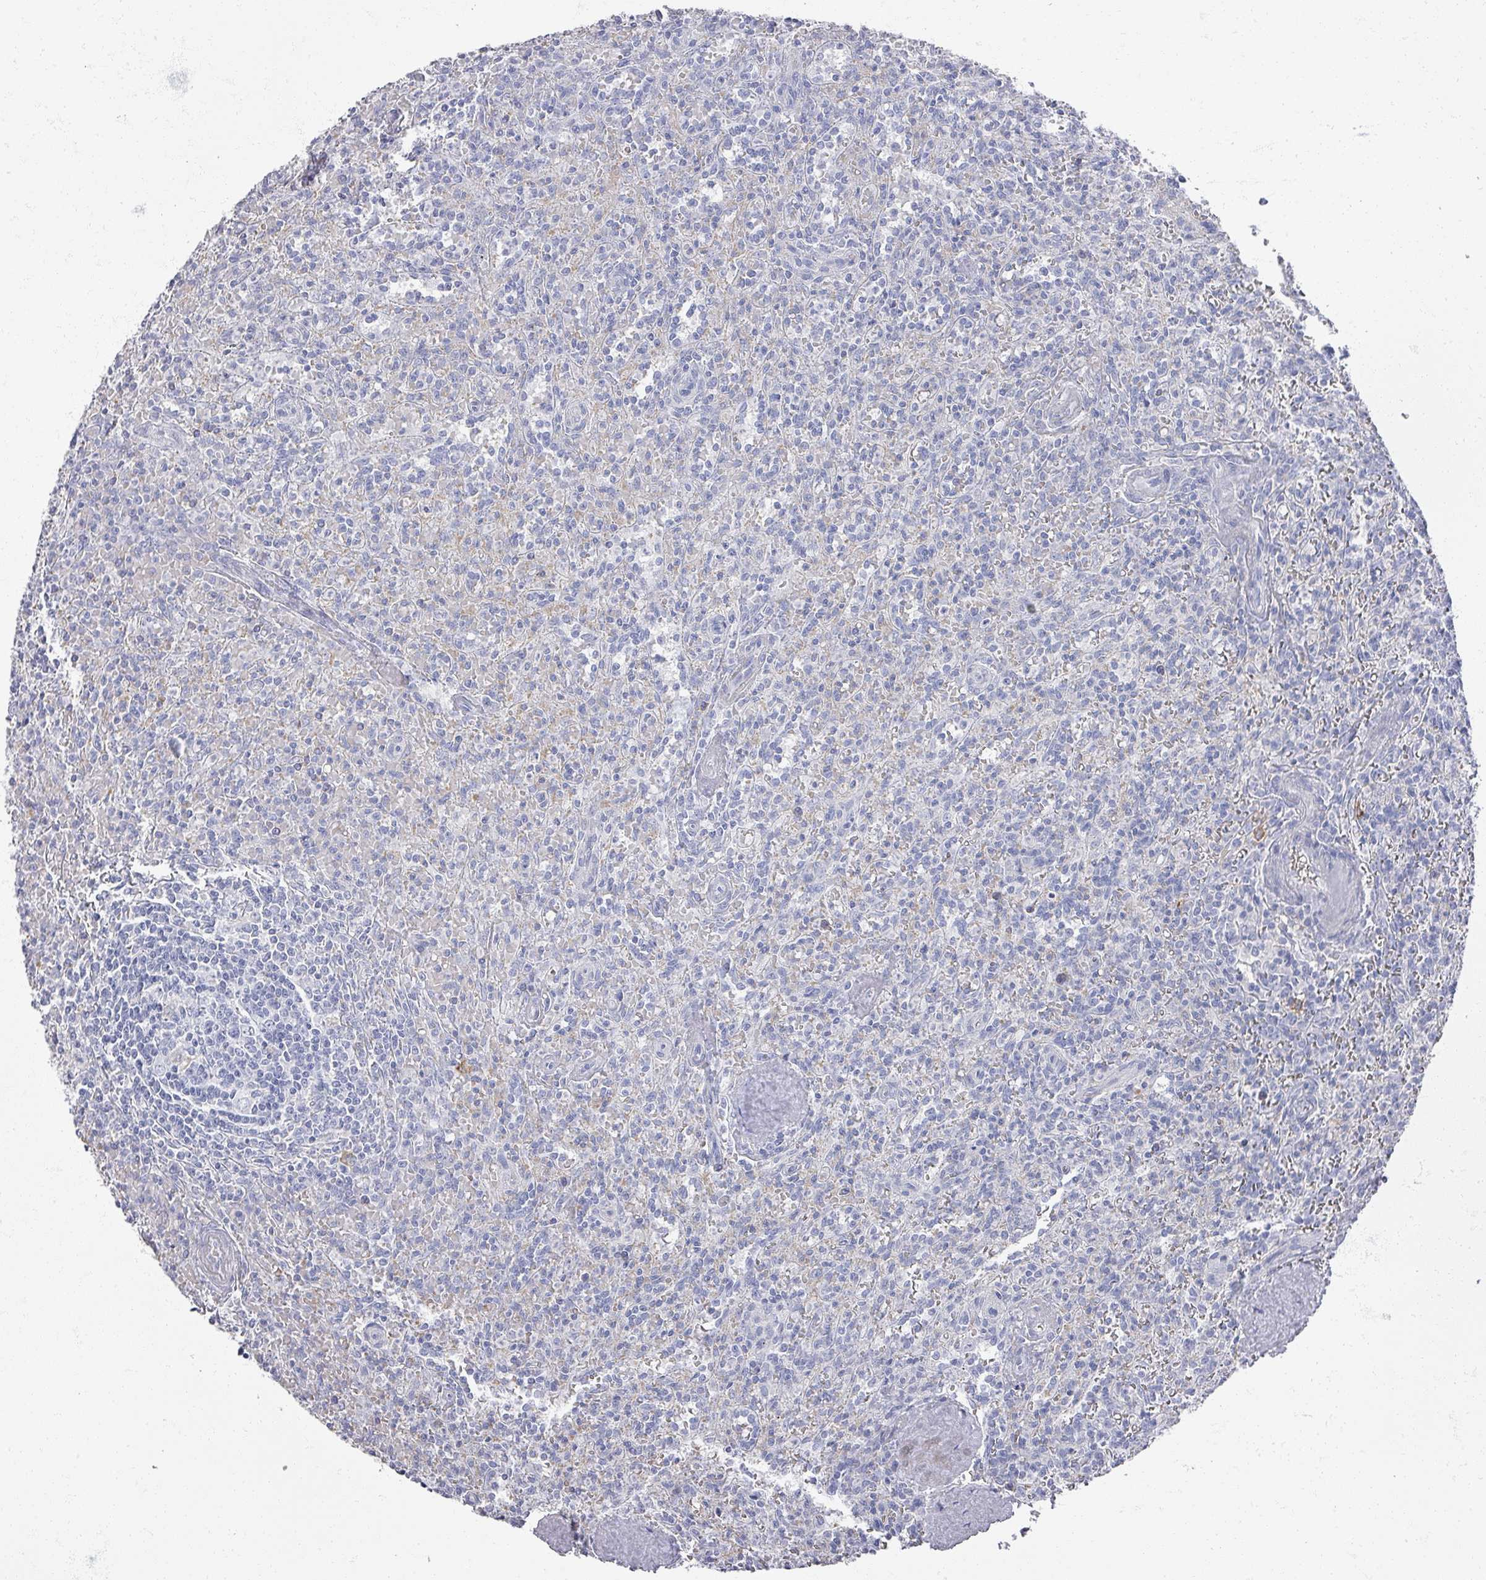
{"staining": {"intensity": "negative", "quantity": "none", "location": "none"}, "tissue": "spleen", "cell_type": "Cells in red pulp", "image_type": "normal", "snomed": [{"axis": "morphology", "description": "Normal tissue, NOS"}, {"axis": "topography", "description": "Spleen"}], "caption": "Protein analysis of normal spleen shows no significant staining in cells in red pulp.", "gene": "OMG", "patient": {"sex": "female", "age": 70}}